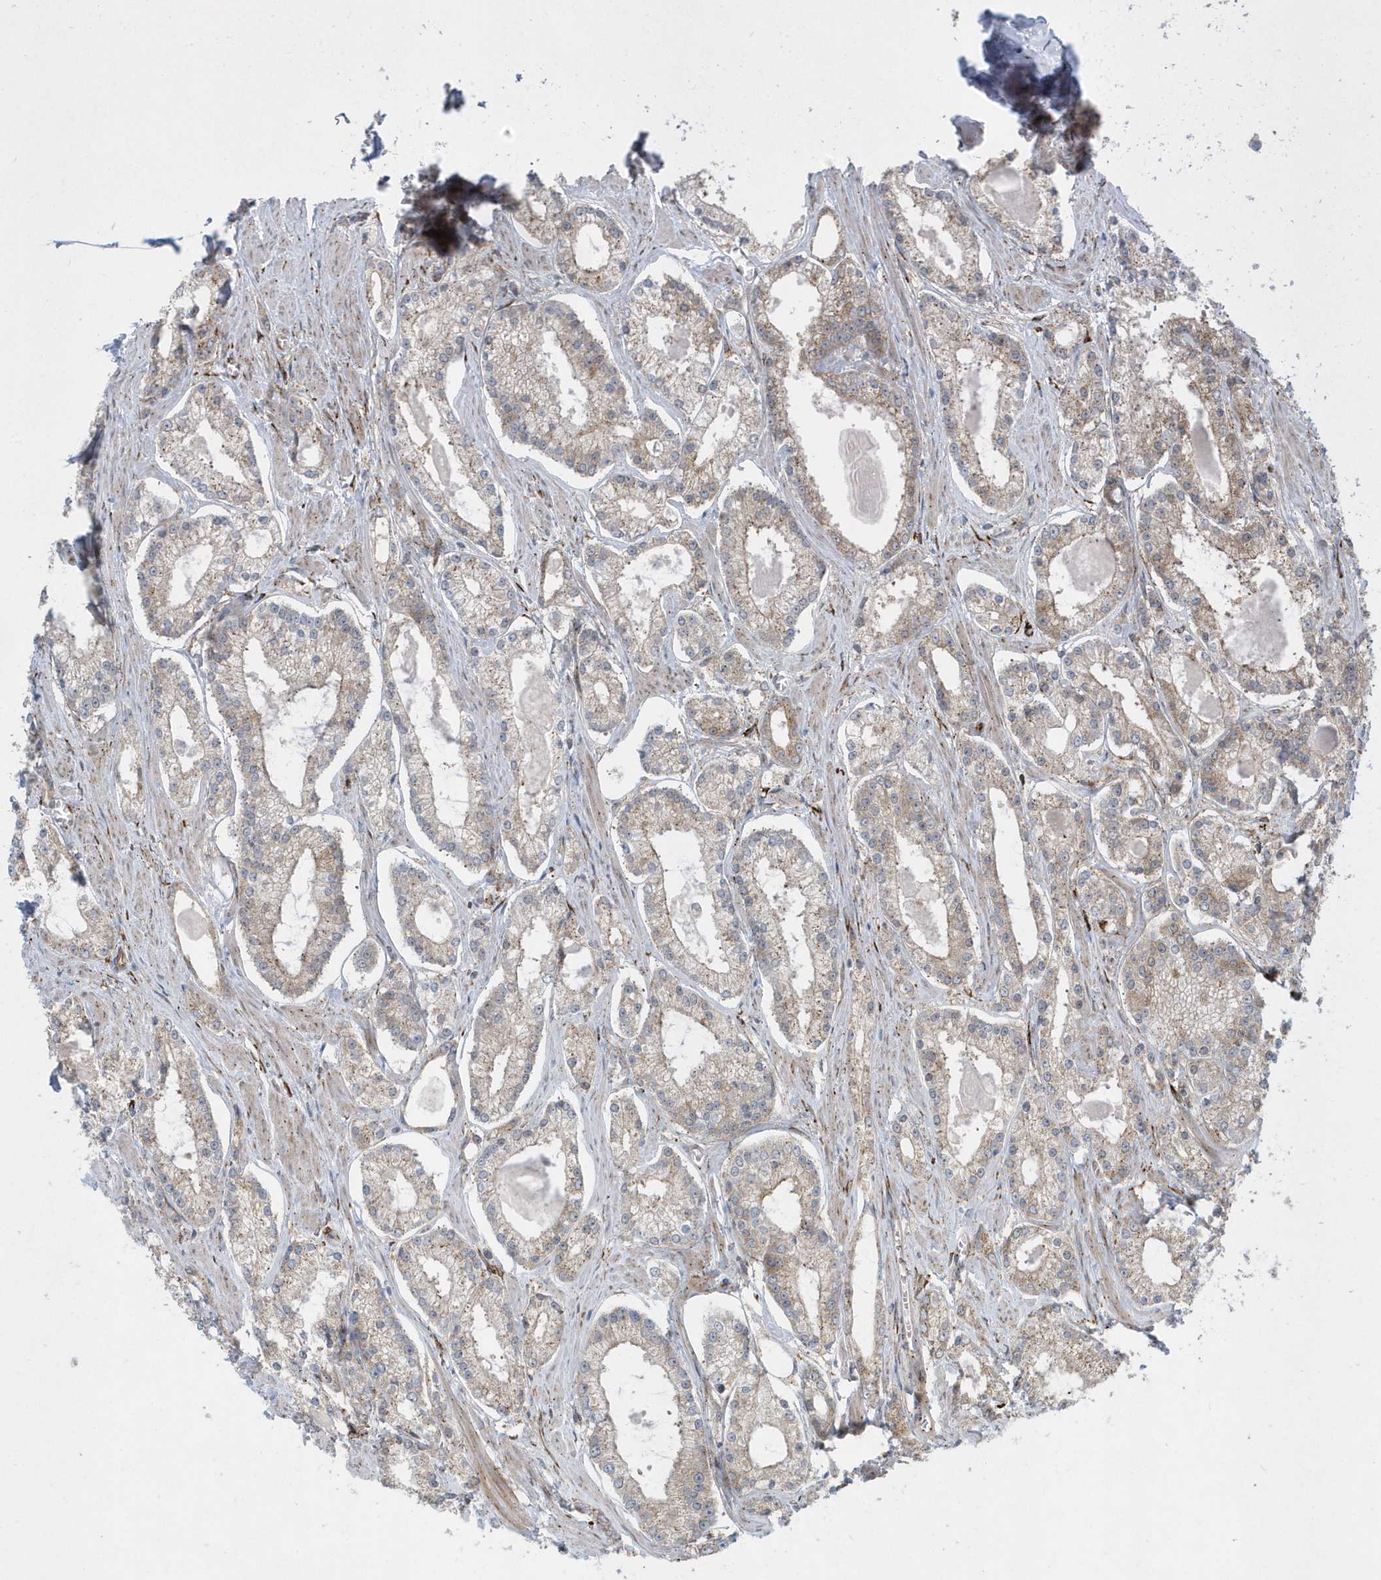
{"staining": {"intensity": "weak", "quantity": ">75%", "location": "cytoplasmic/membranous"}, "tissue": "prostate cancer", "cell_type": "Tumor cells", "image_type": "cancer", "snomed": [{"axis": "morphology", "description": "Adenocarcinoma, Low grade"}, {"axis": "topography", "description": "Prostate"}], "caption": "High-magnification brightfield microscopy of prostate adenocarcinoma (low-grade) stained with DAB (3,3'-diaminobenzidine) (brown) and counterstained with hematoxylin (blue). tumor cells exhibit weak cytoplasmic/membranous positivity is seen in about>75% of cells.", "gene": "FAM98A", "patient": {"sex": "male", "age": 54}}